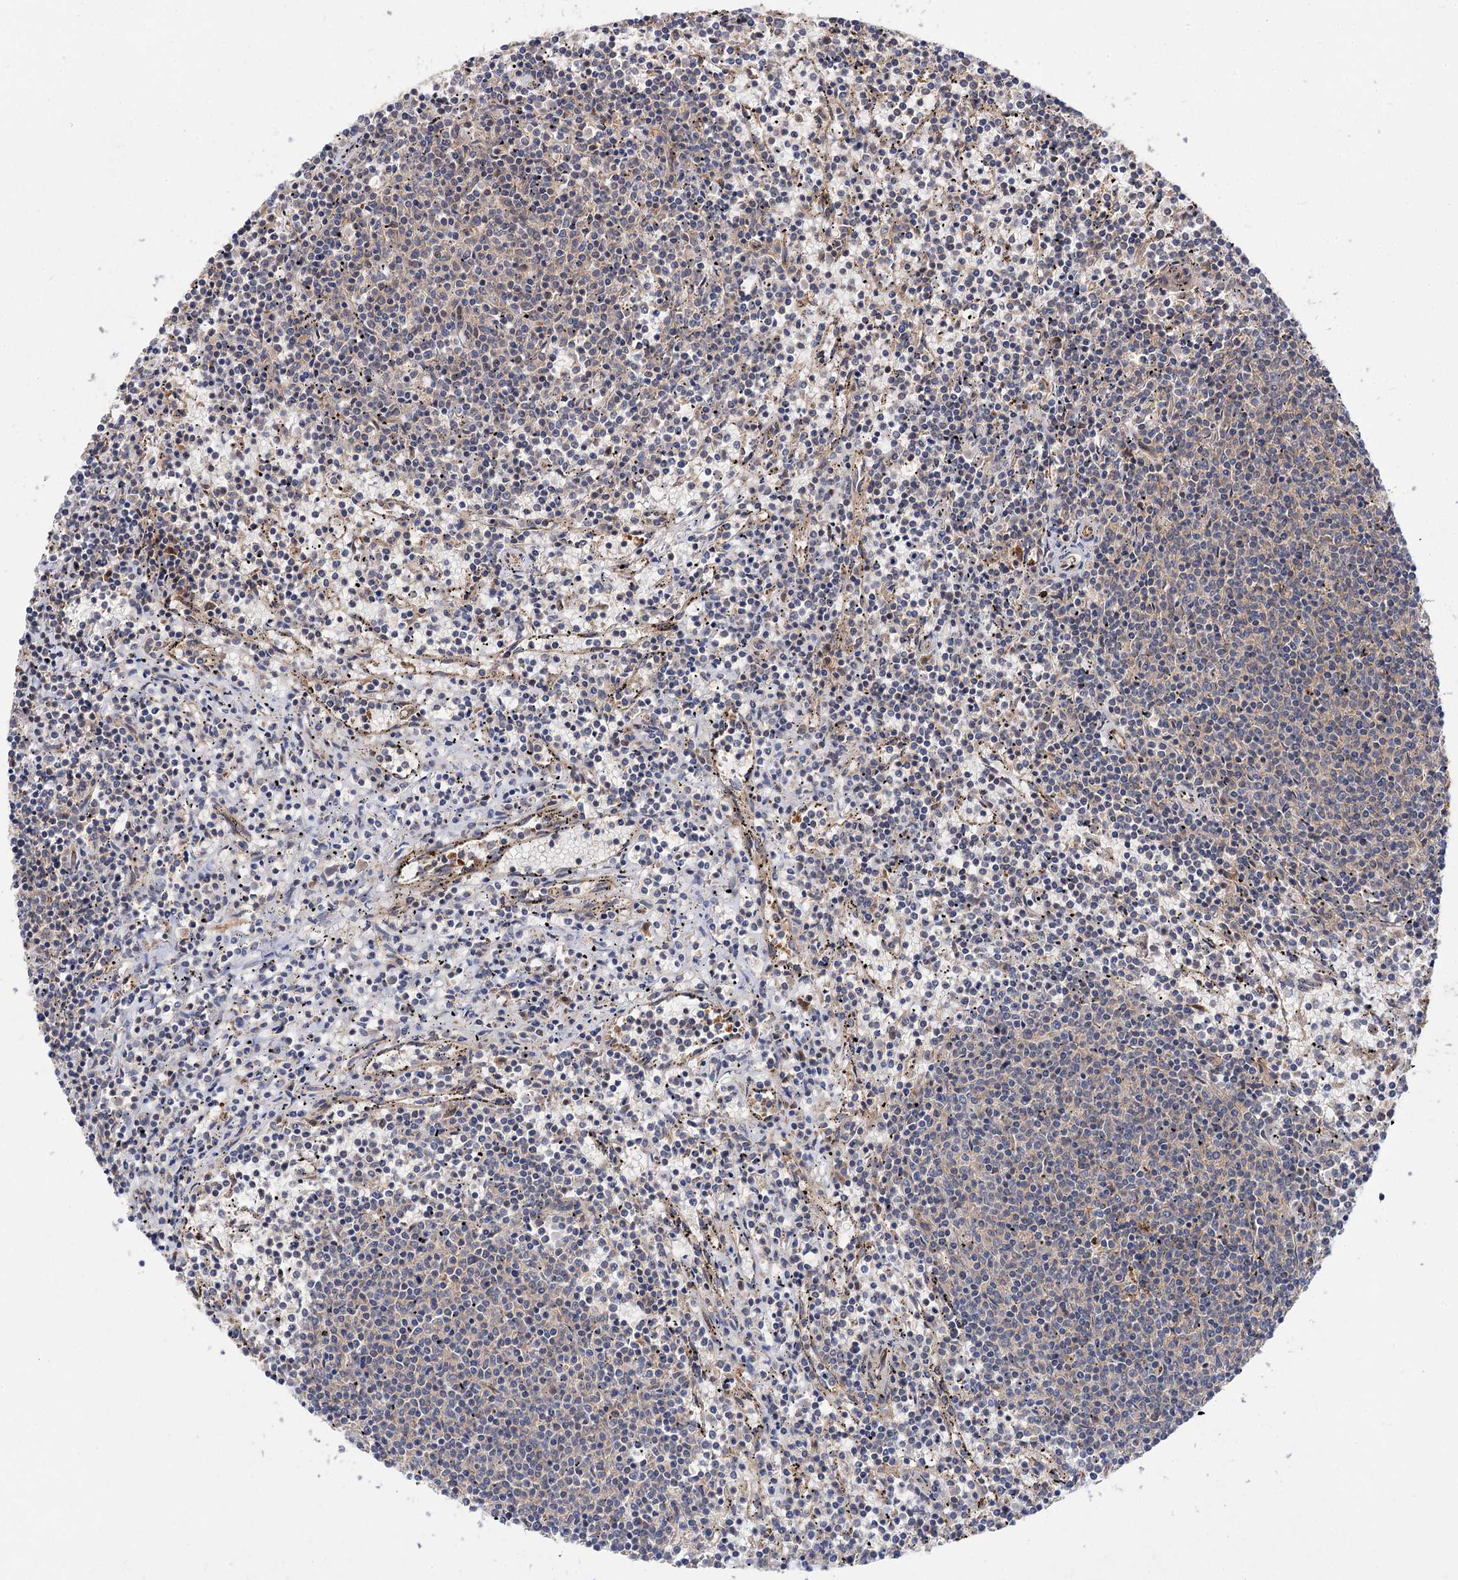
{"staining": {"intensity": "negative", "quantity": "none", "location": "none"}, "tissue": "lymphoma", "cell_type": "Tumor cells", "image_type": "cancer", "snomed": [{"axis": "morphology", "description": "Malignant lymphoma, non-Hodgkin's type, Low grade"}, {"axis": "topography", "description": "Spleen"}], "caption": "The photomicrograph exhibits no significant expression in tumor cells of malignant lymphoma, non-Hodgkin's type (low-grade). (Brightfield microscopy of DAB immunohistochemistry (IHC) at high magnification).", "gene": "PATL1", "patient": {"sex": "female", "age": 50}}